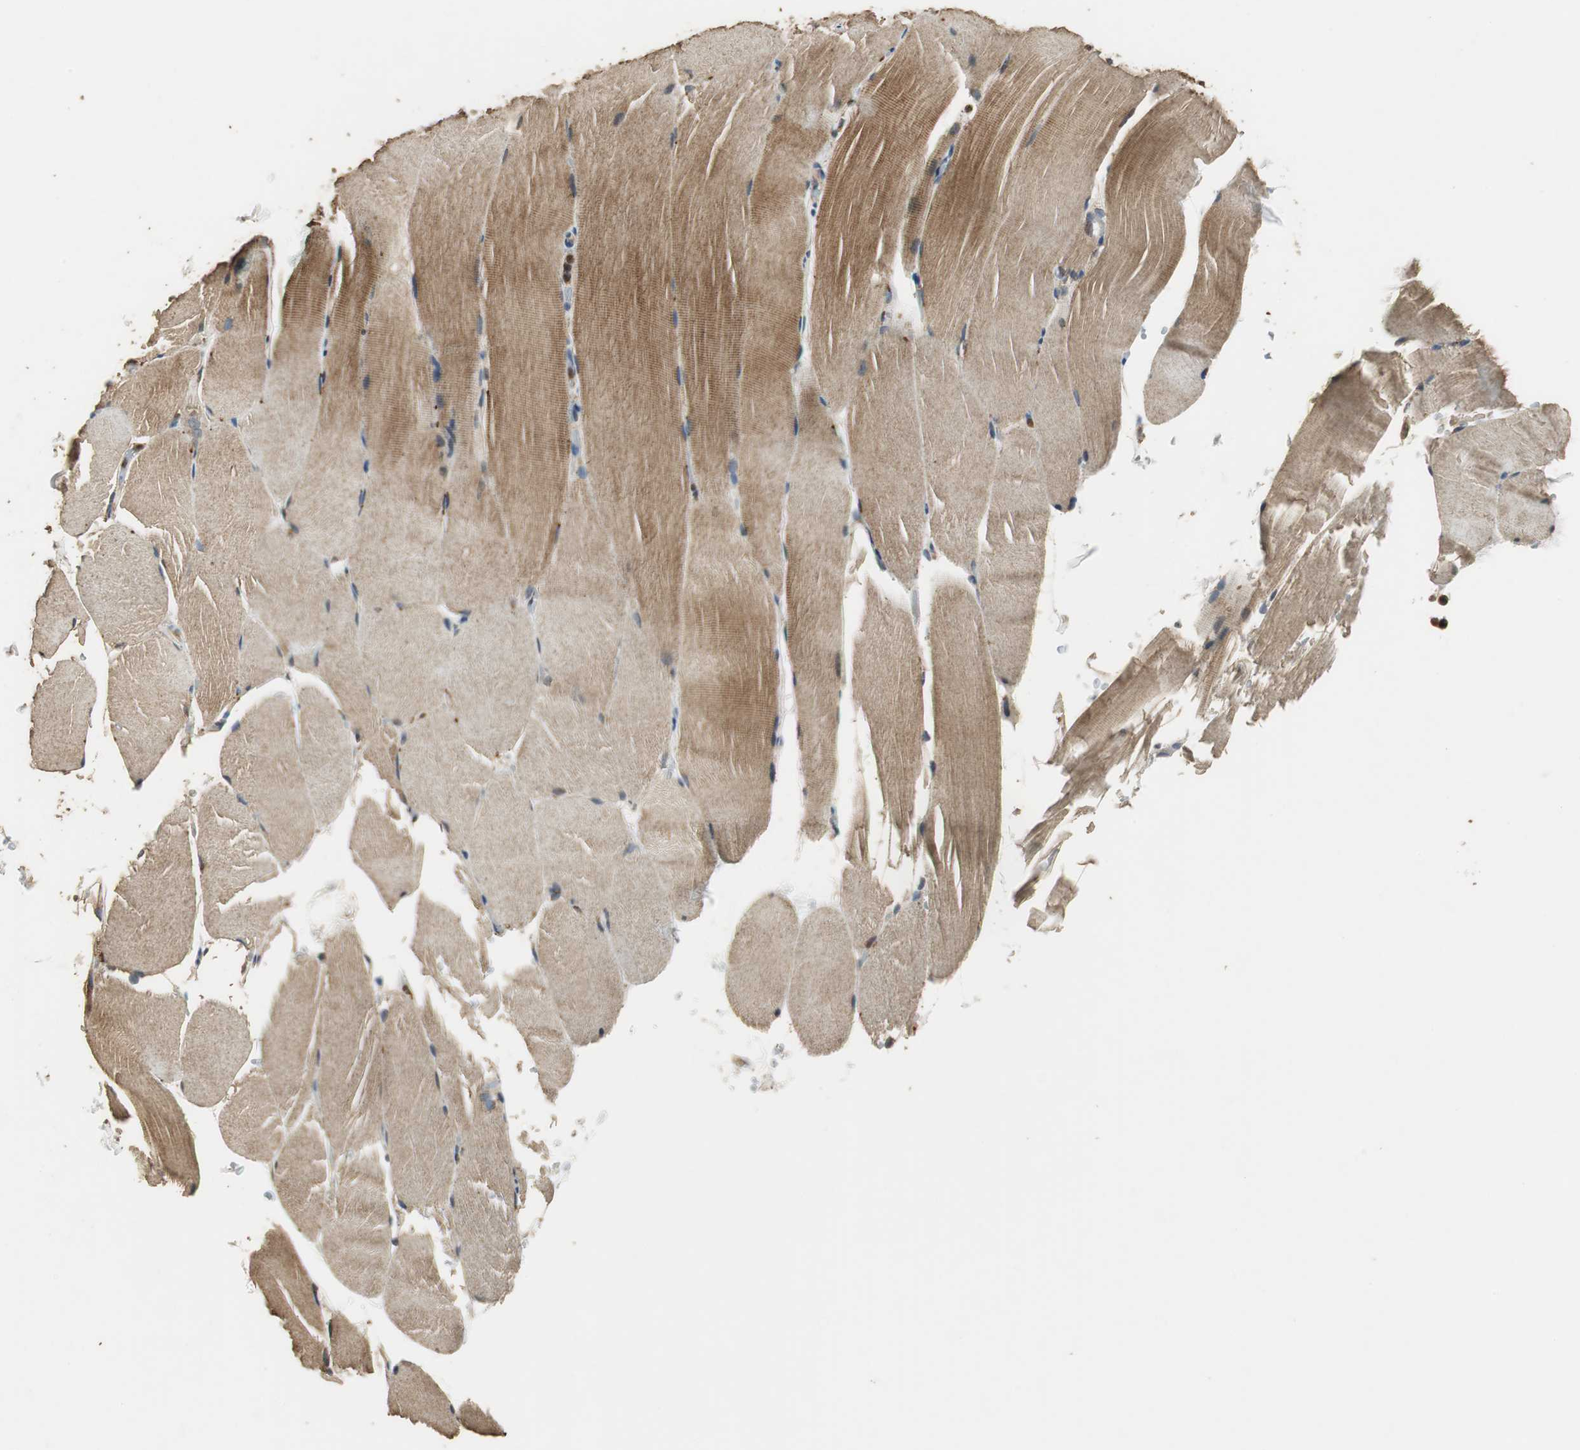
{"staining": {"intensity": "moderate", "quantity": ">75%", "location": "cytoplasmic/membranous"}, "tissue": "skeletal muscle", "cell_type": "Myocytes", "image_type": "normal", "snomed": [{"axis": "morphology", "description": "Normal tissue, NOS"}, {"axis": "topography", "description": "Skeletal muscle"}, {"axis": "topography", "description": "Parathyroid gland"}], "caption": "High-power microscopy captured an immunohistochemistry (IHC) image of unremarkable skeletal muscle, revealing moderate cytoplasmic/membranous staining in about >75% of myocytes. The protein of interest is stained brown, and the nuclei are stained in blue (DAB IHC with brightfield microscopy, high magnification).", "gene": "TMPRSS4", "patient": {"sex": "female", "age": 37}}